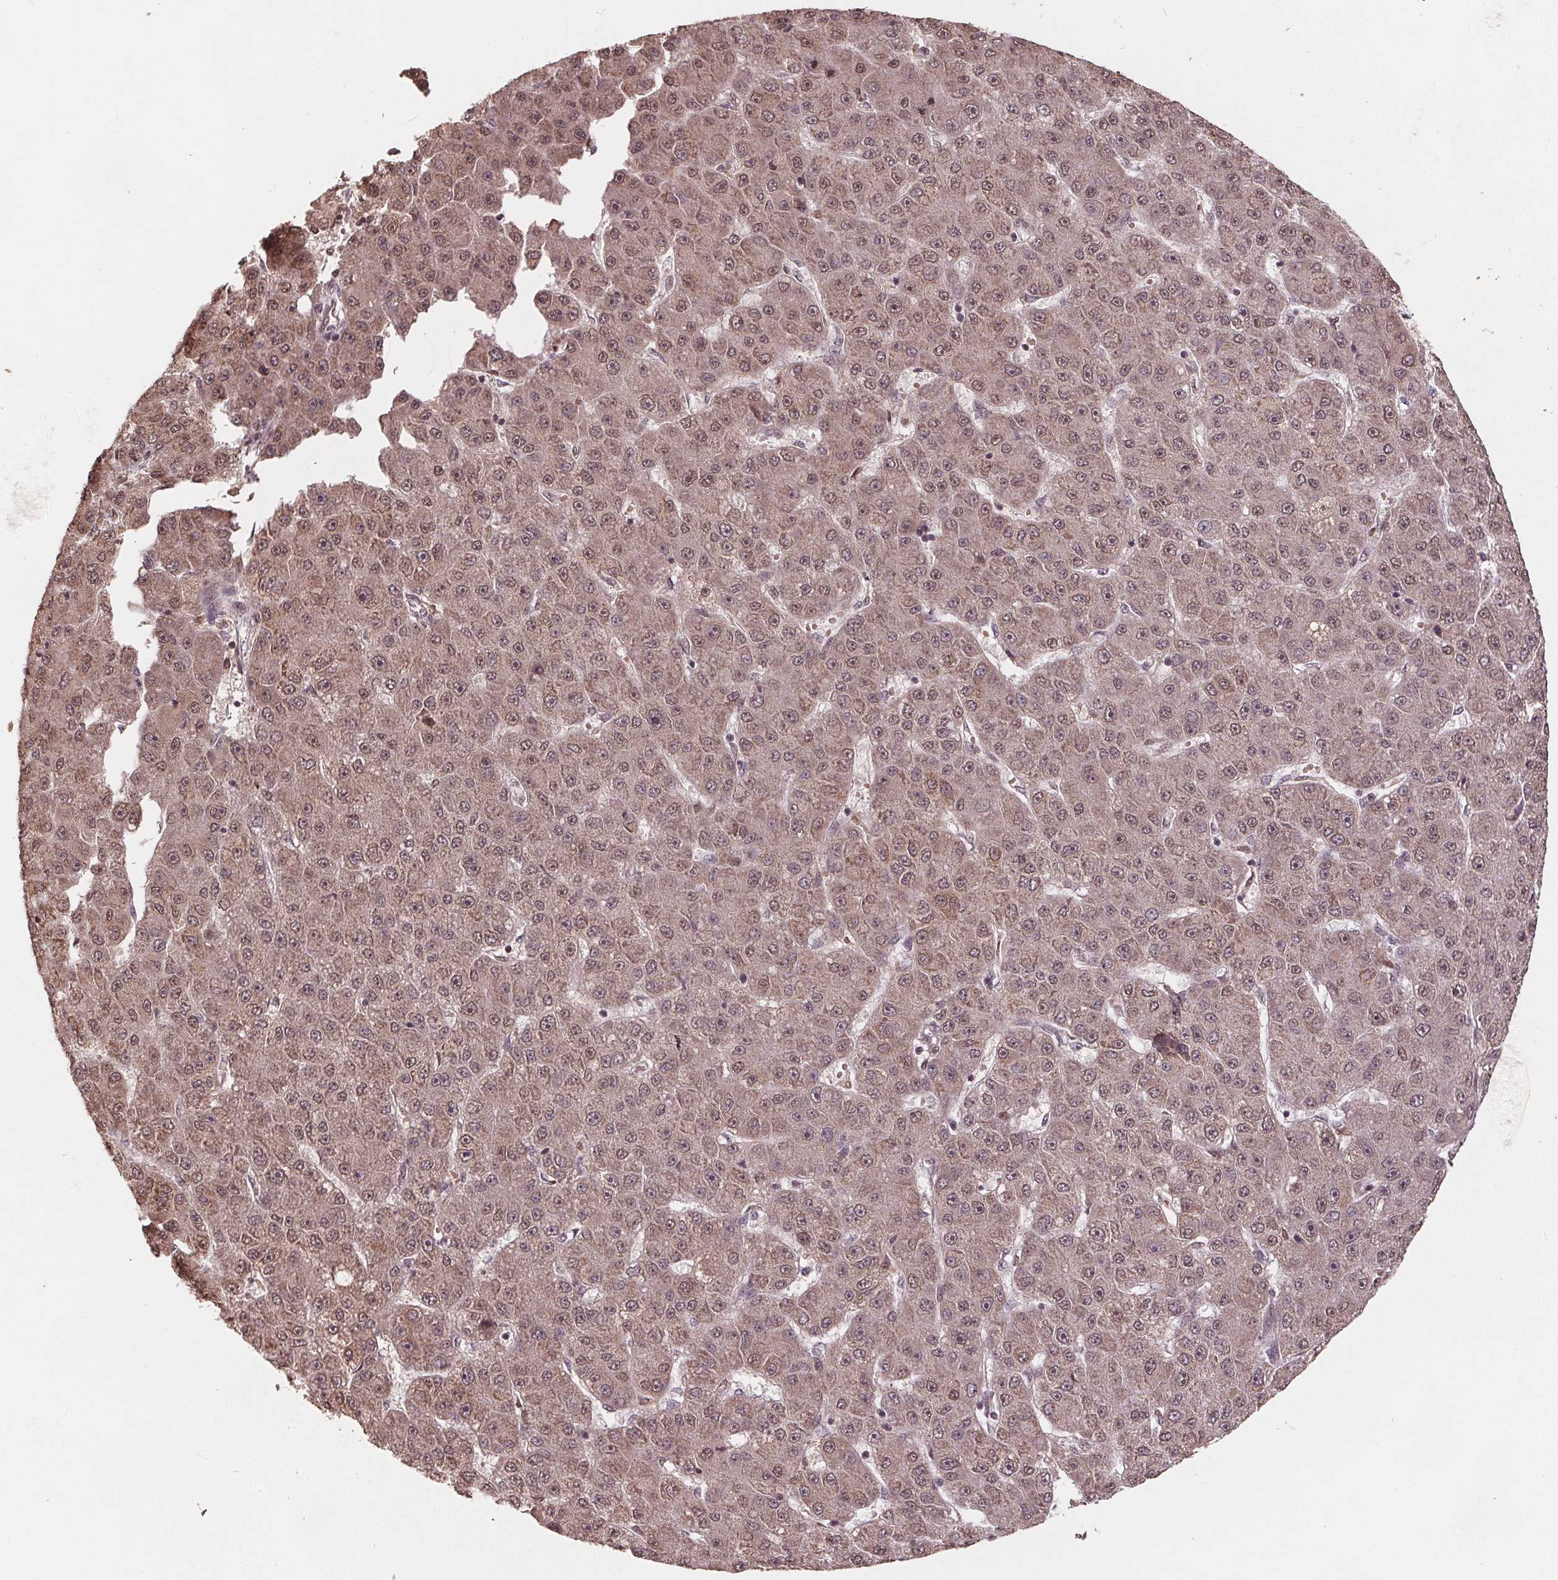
{"staining": {"intensity": "weak", "quantity": ">75%", "location": "cytoplasmic/membranous,nuclear"}, "tissue": "liver cancer", "cell_type": "Tumor cells", "image_type": "cancer", "snomed": [{"axis": "morphology", "description": "Carcinoma, Hepatocellular, NOS"}, {"axis": "topography", "description": "Liver"}], "caption": "Liver cancer (hepatocellular carcinoma) stained with a protein marker reveals weak staining in tumor cells.", "gene": "HIF1AN", "patient": {"sex": "male", "age": 67}}